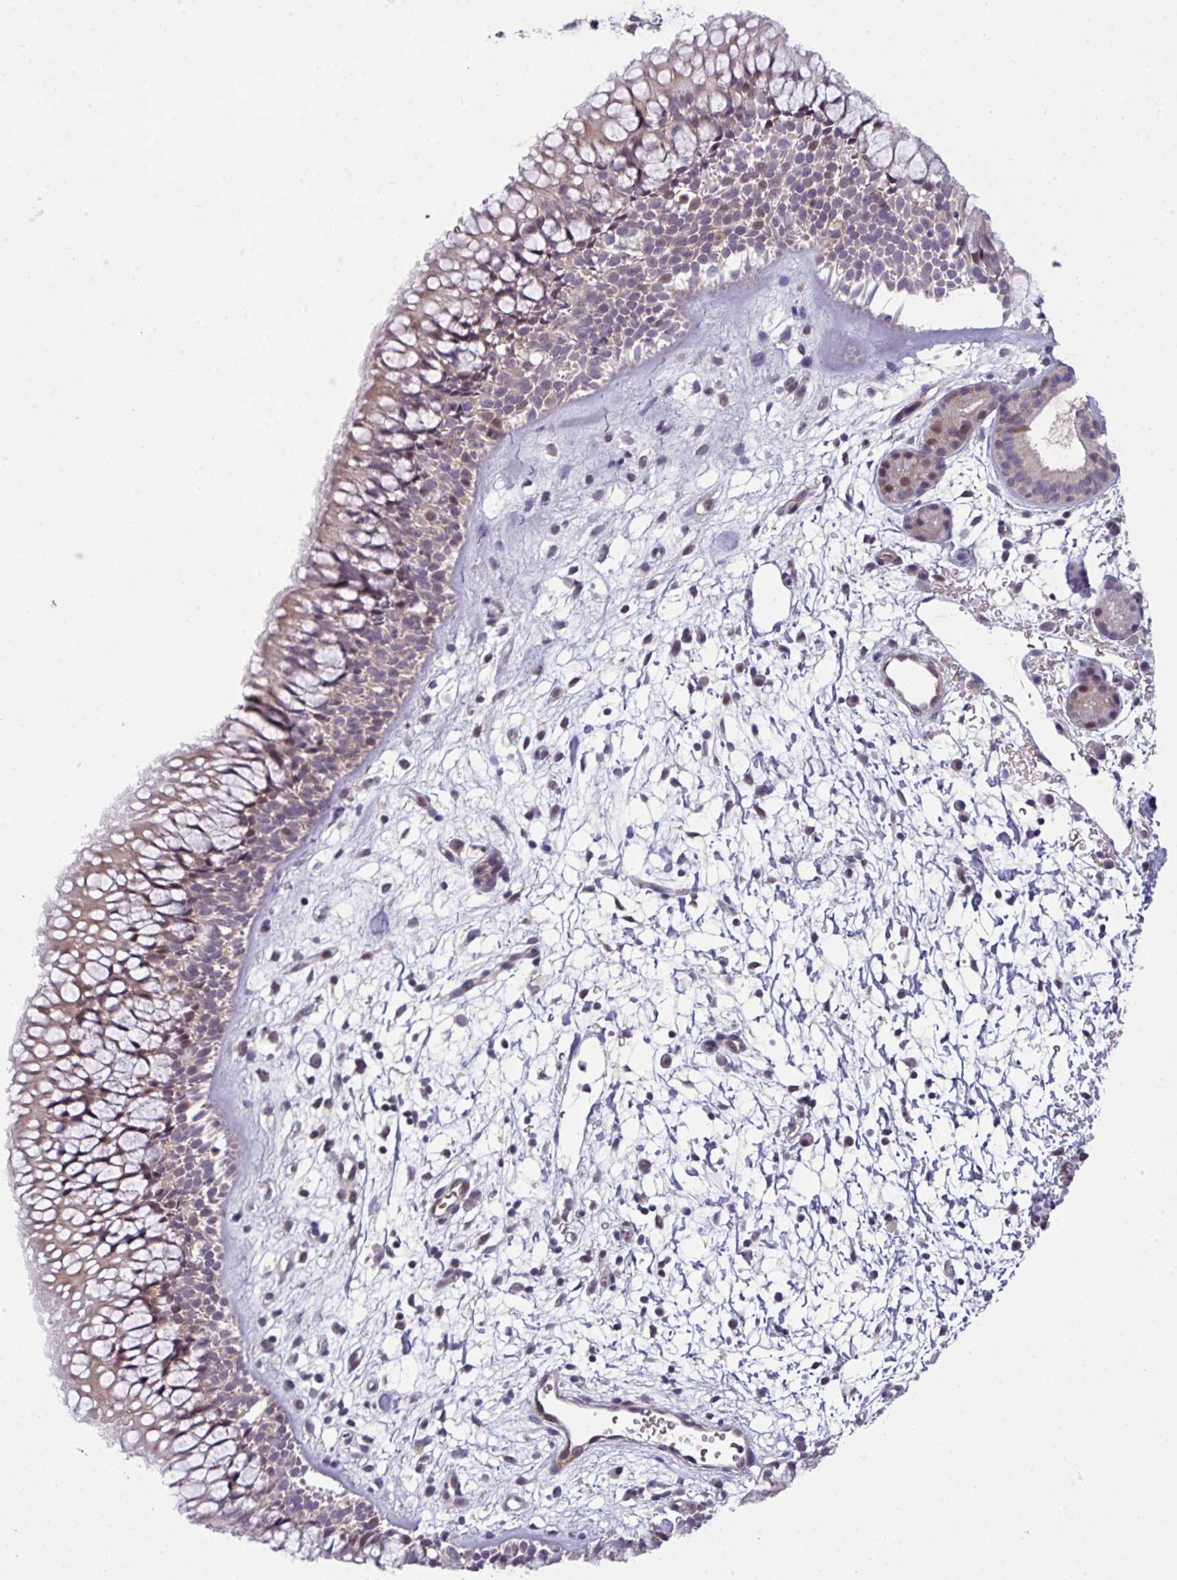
{"staining": {"intensity": "weak", "quantity": "<25%", "location": "cytoplasmic/membranous"}, "tissue": "nasopharynx", "cell_type": "Respiratory epithelial cells", "image_type": "normal", "snomed": [{"axis": "morphology", "description": "Normal tissue, NOS"}, {"axis": "topography", "description": "Nasopharynx"}], "caption": "High power microscopy micrograph of an immunohistochemistry (IHC) image of benign nasopharynx, revealing no significant positivity in respiratory epithelial cells. (Immunohistochemistry (ihc), brightfield microscopy, high magnification).", "gene": "STAT5A", "patient": {"sex": "male", "age": 65}}